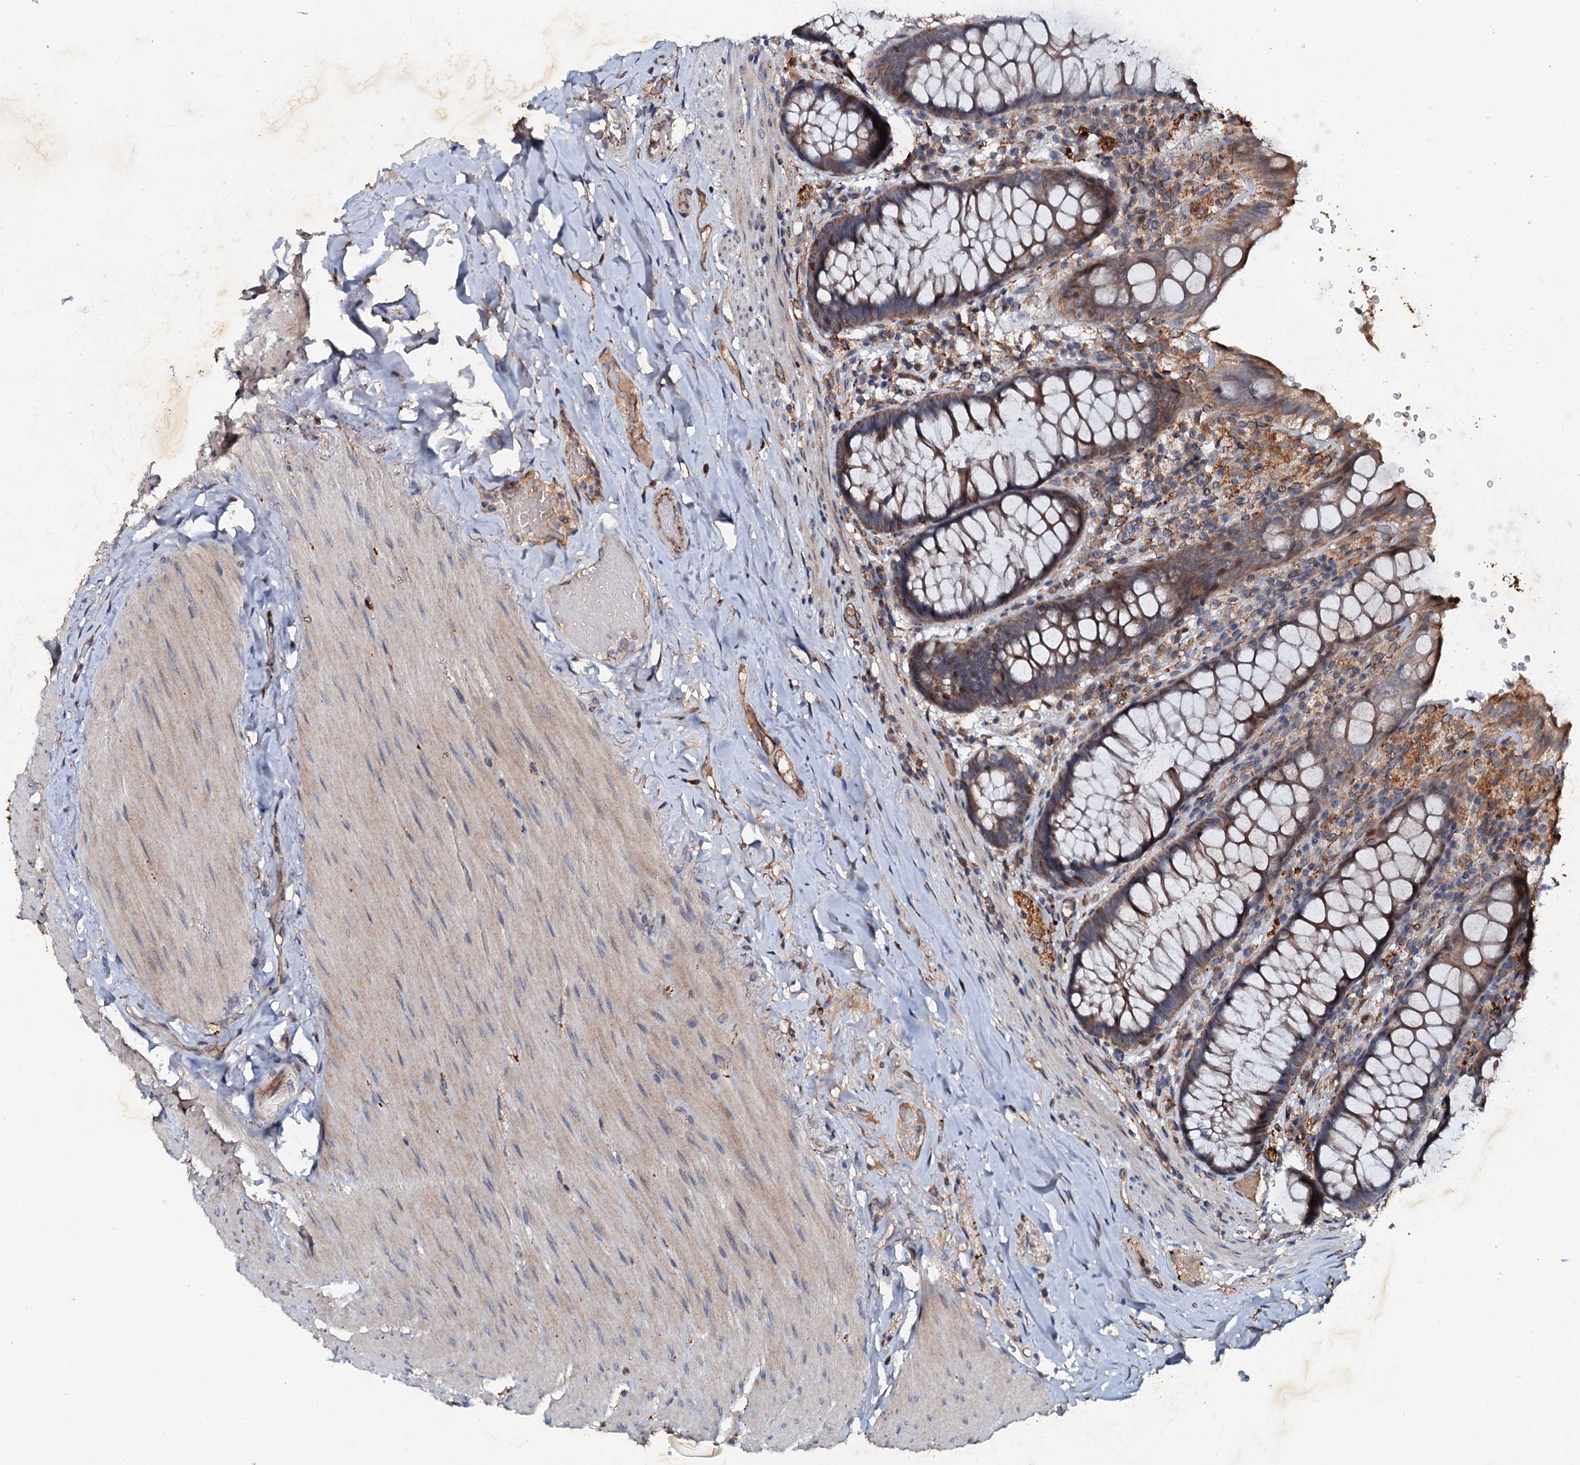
{"staining": {"intensity": "moderate", "quantity": ">75%", "location": "cytoplasmic/membranous"}, "tissue": "rectum", "cell_type": "Glandular cells", "image_type": "normal", "snomed": [{"axis": "morphology", "description": "Normal tissue, NOS"}, {"axis": "topography", "description": "Rectum"}], "caption": "Immunohistochemical staining of benign human rectum exhibits >75% levels of moderate cytoplasmic/membranous protein expression in about >75% of glandular cells.", "gene": "ADAMTS10", "patient": {"sex": "male", "age": 83}}